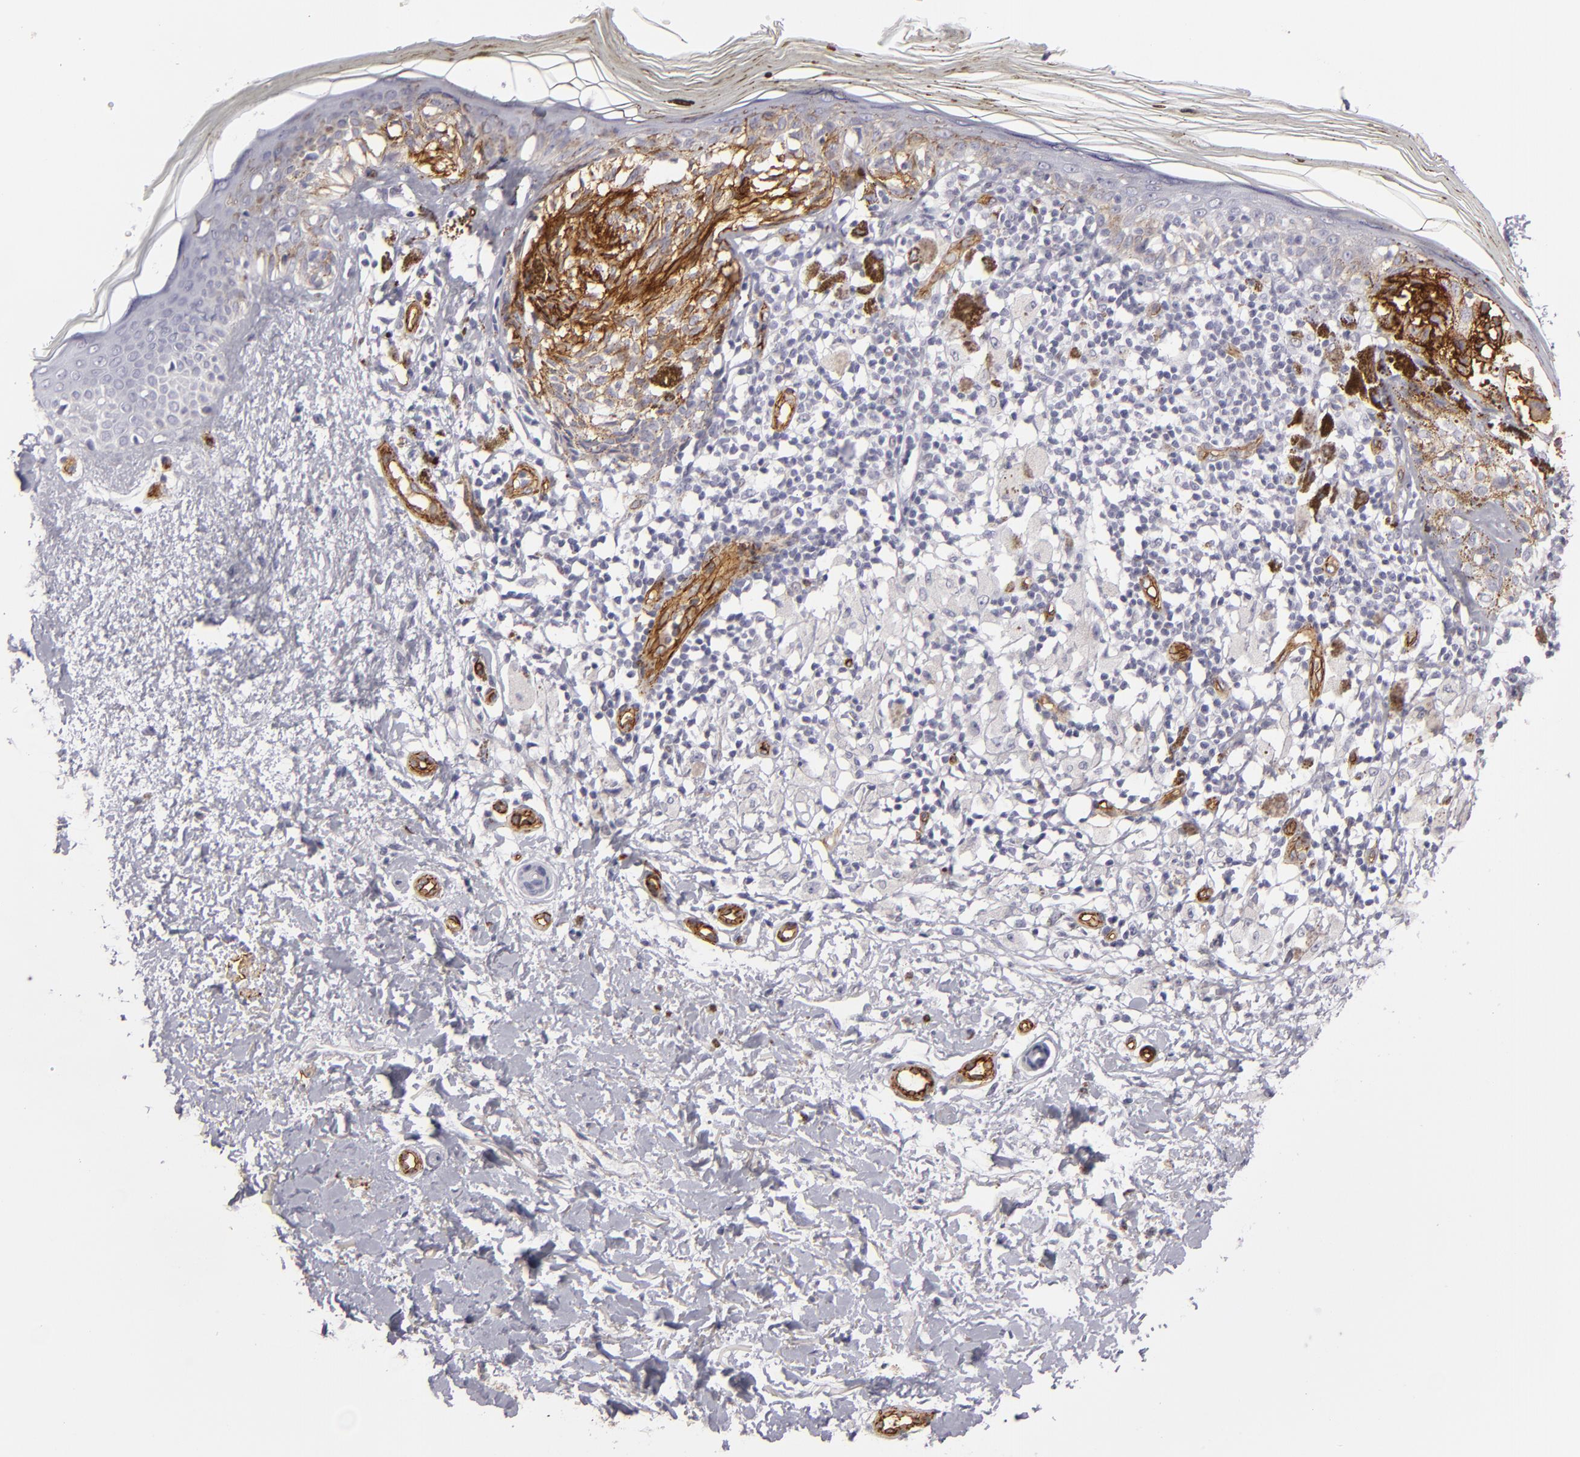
{"staining": {"intensity": "strong", "quantity": ">75%", "location": "cytoplasmic/membranous"}, "tissue": "melanoma", "cell_type": "Tumor cells", "image_type": "cancer", "snomed": [{"axis": "morphology", "description": "Malignant melanoma, NOS"}, {"axis": "topography", "description": "Skin"}], "caption": "Immunohistochemical staining of human malignant melanoma exhibits high levels of strong cytoplasmic/membranous protein expression in about >75% of tumor cells. The staining is performed using DAB (3,3'-diaminobenzidine) brown chromogen to label protein expression. The nuclei are counter-stained blue using hematoxylin.", "gene": "MCAM", "patient": {"sex": "male", "age": 88}}